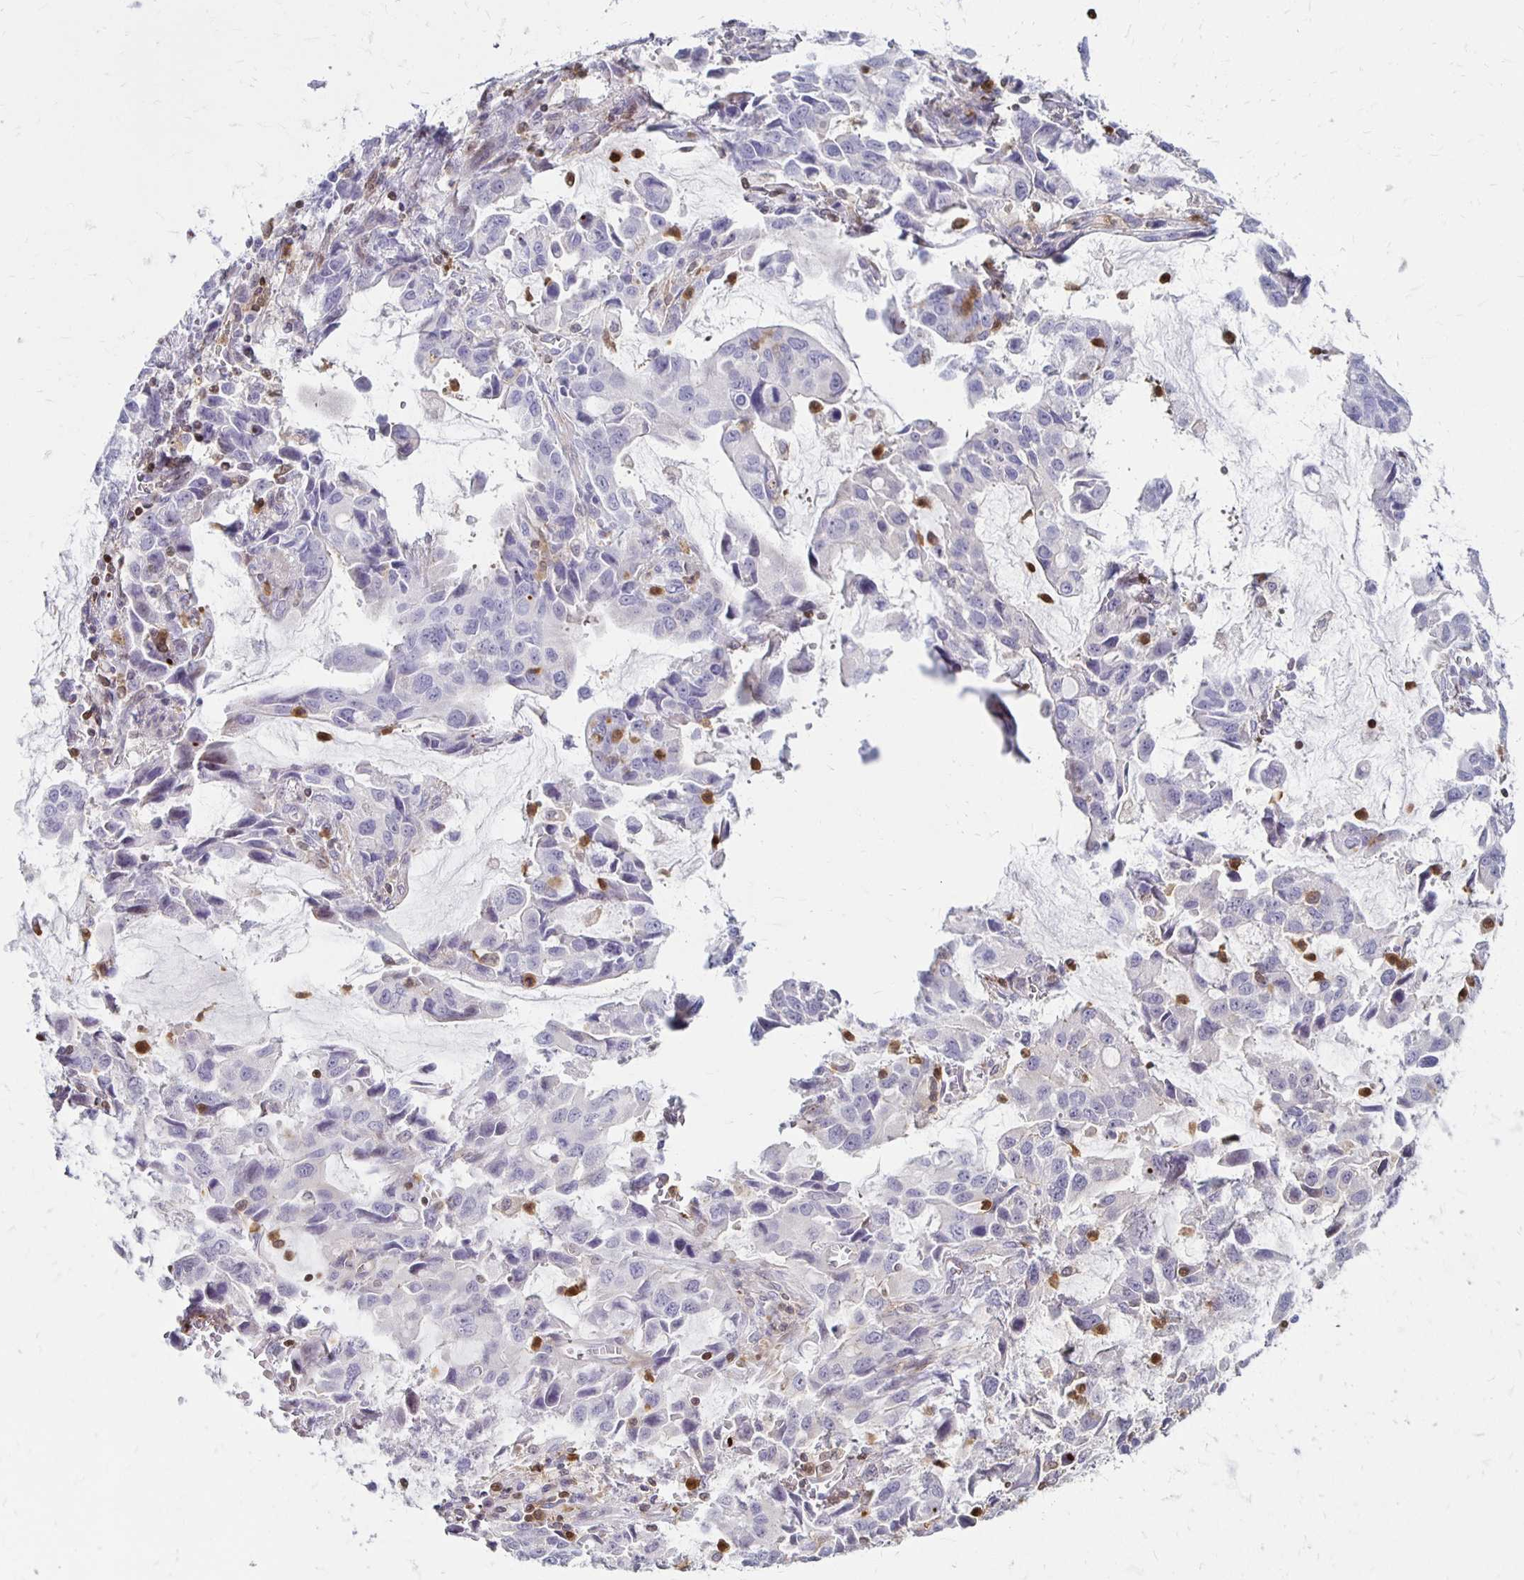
{"staining": {"intensity": "negative", "quantity": "none", "location": "none"}, "tissue": "stomach cancer", "cell_type": "Tumor cells", "image_type": "cancer", "snomed": [{"axis": "morphology", "description": "Adenocarcinoma, NOS"}, {"axis": "topography", "description": "Stomach, upper"}], "caption": "This photomicrograph is of stomach cancer (adenocarcinoma) stained with IHC to label a protein in brown with the nuclei are counter-stained blue. There is no positivity in tumor cells.", "gene": "CCL21", "patient": {"sex": "male", "age": 85}}